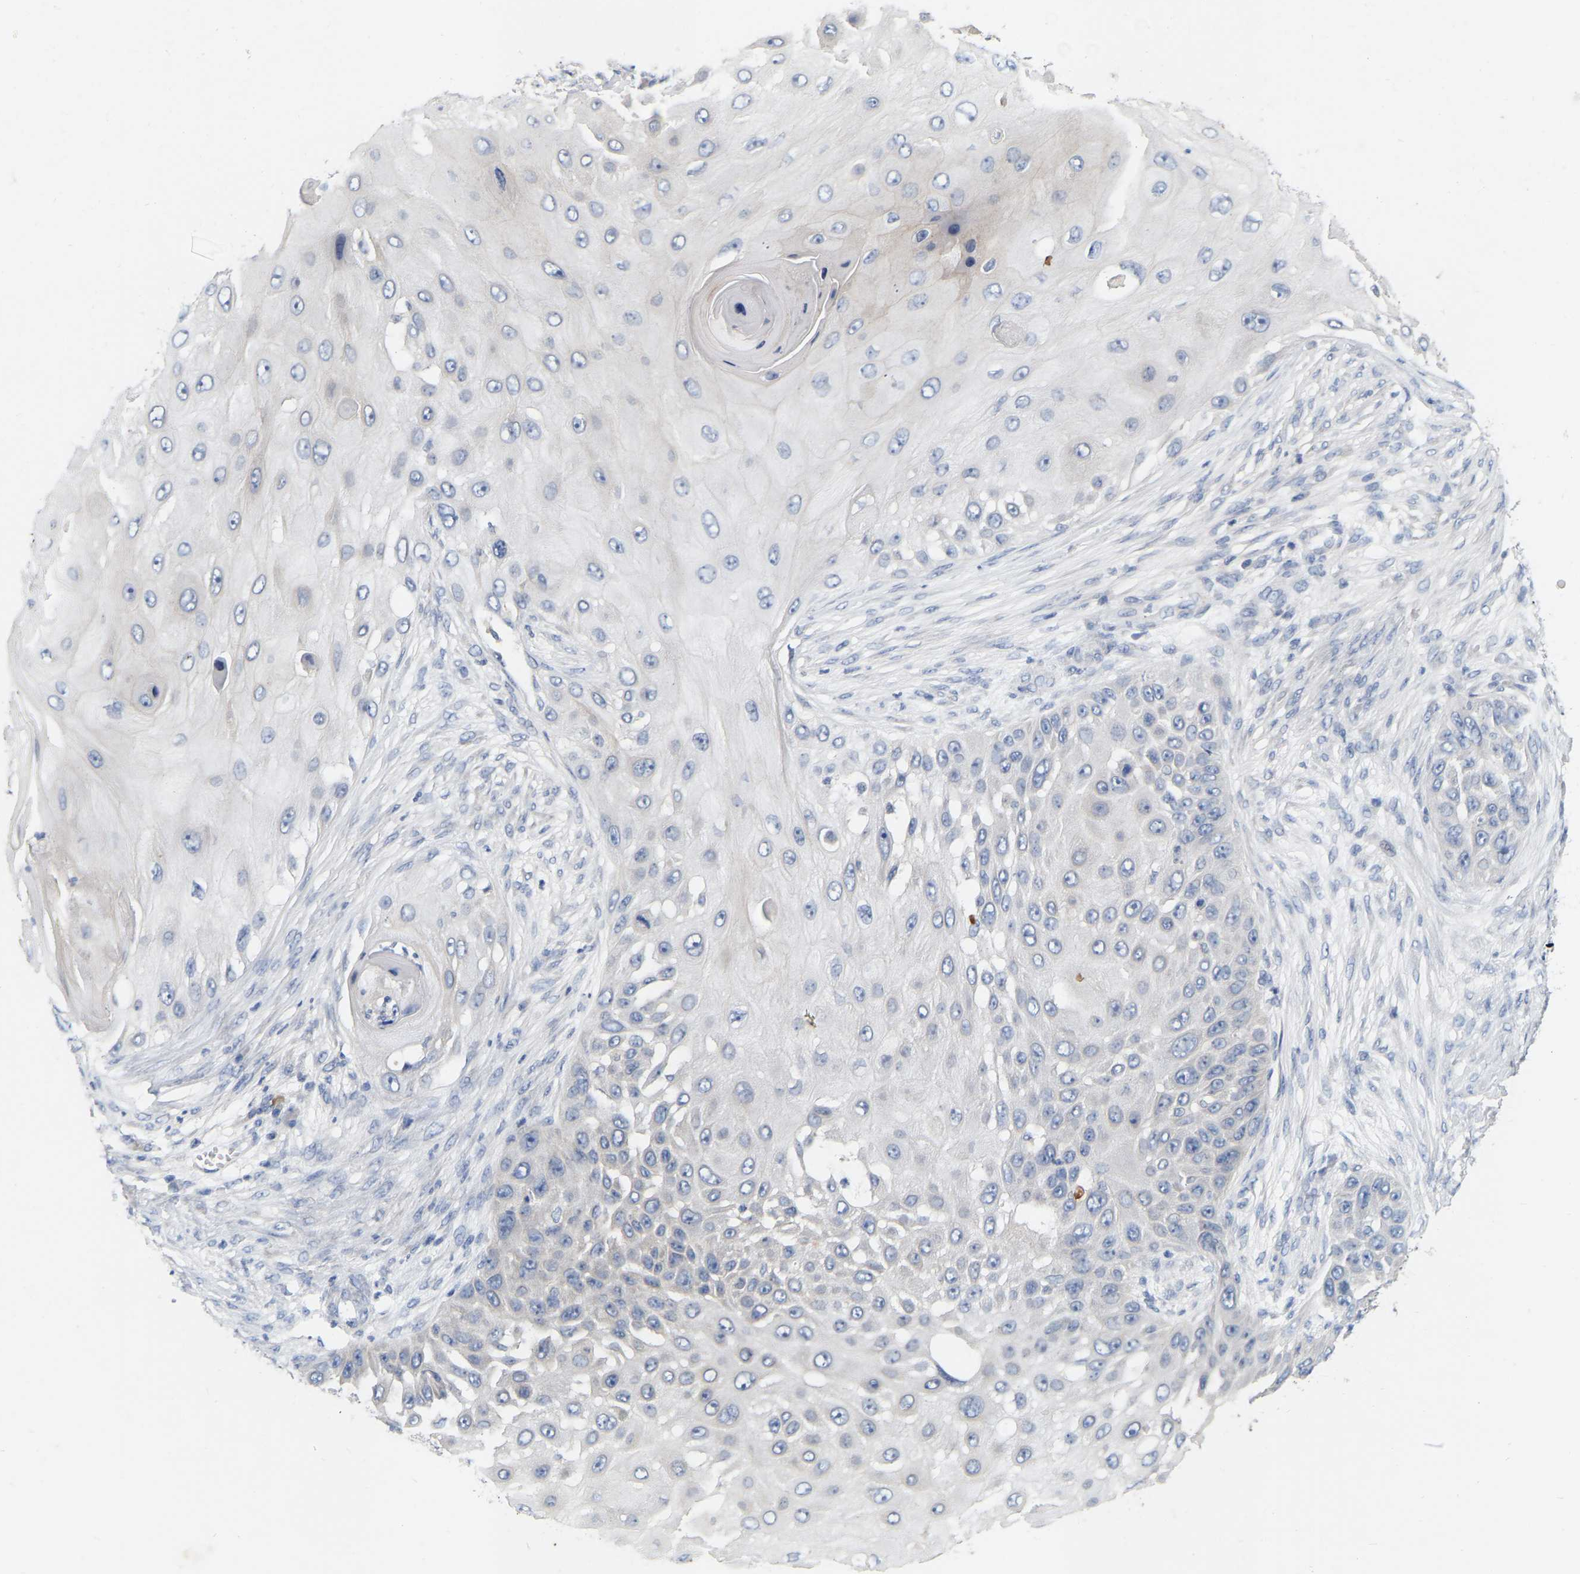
{"staining": {"intensity": "negative", "quantity": "none", "location": "none"}, "tissue": "skin cancer", "cell_type": "Tumor cells", "image_type": "cancer", "snomed": [{"axis": "morphology", "description": "Squamous cell carcinoma, NOS"}, {"axis": "topography", "description": "Skin"}], "caption": "High power microscopy micrograph of an immunohistochemistry histopathology image of squamous cell carcinoma (skin), revealing no significant expression in tumor cells.", "gene": "WIPI2", "patient": {"sex": "female", "age": 44}}